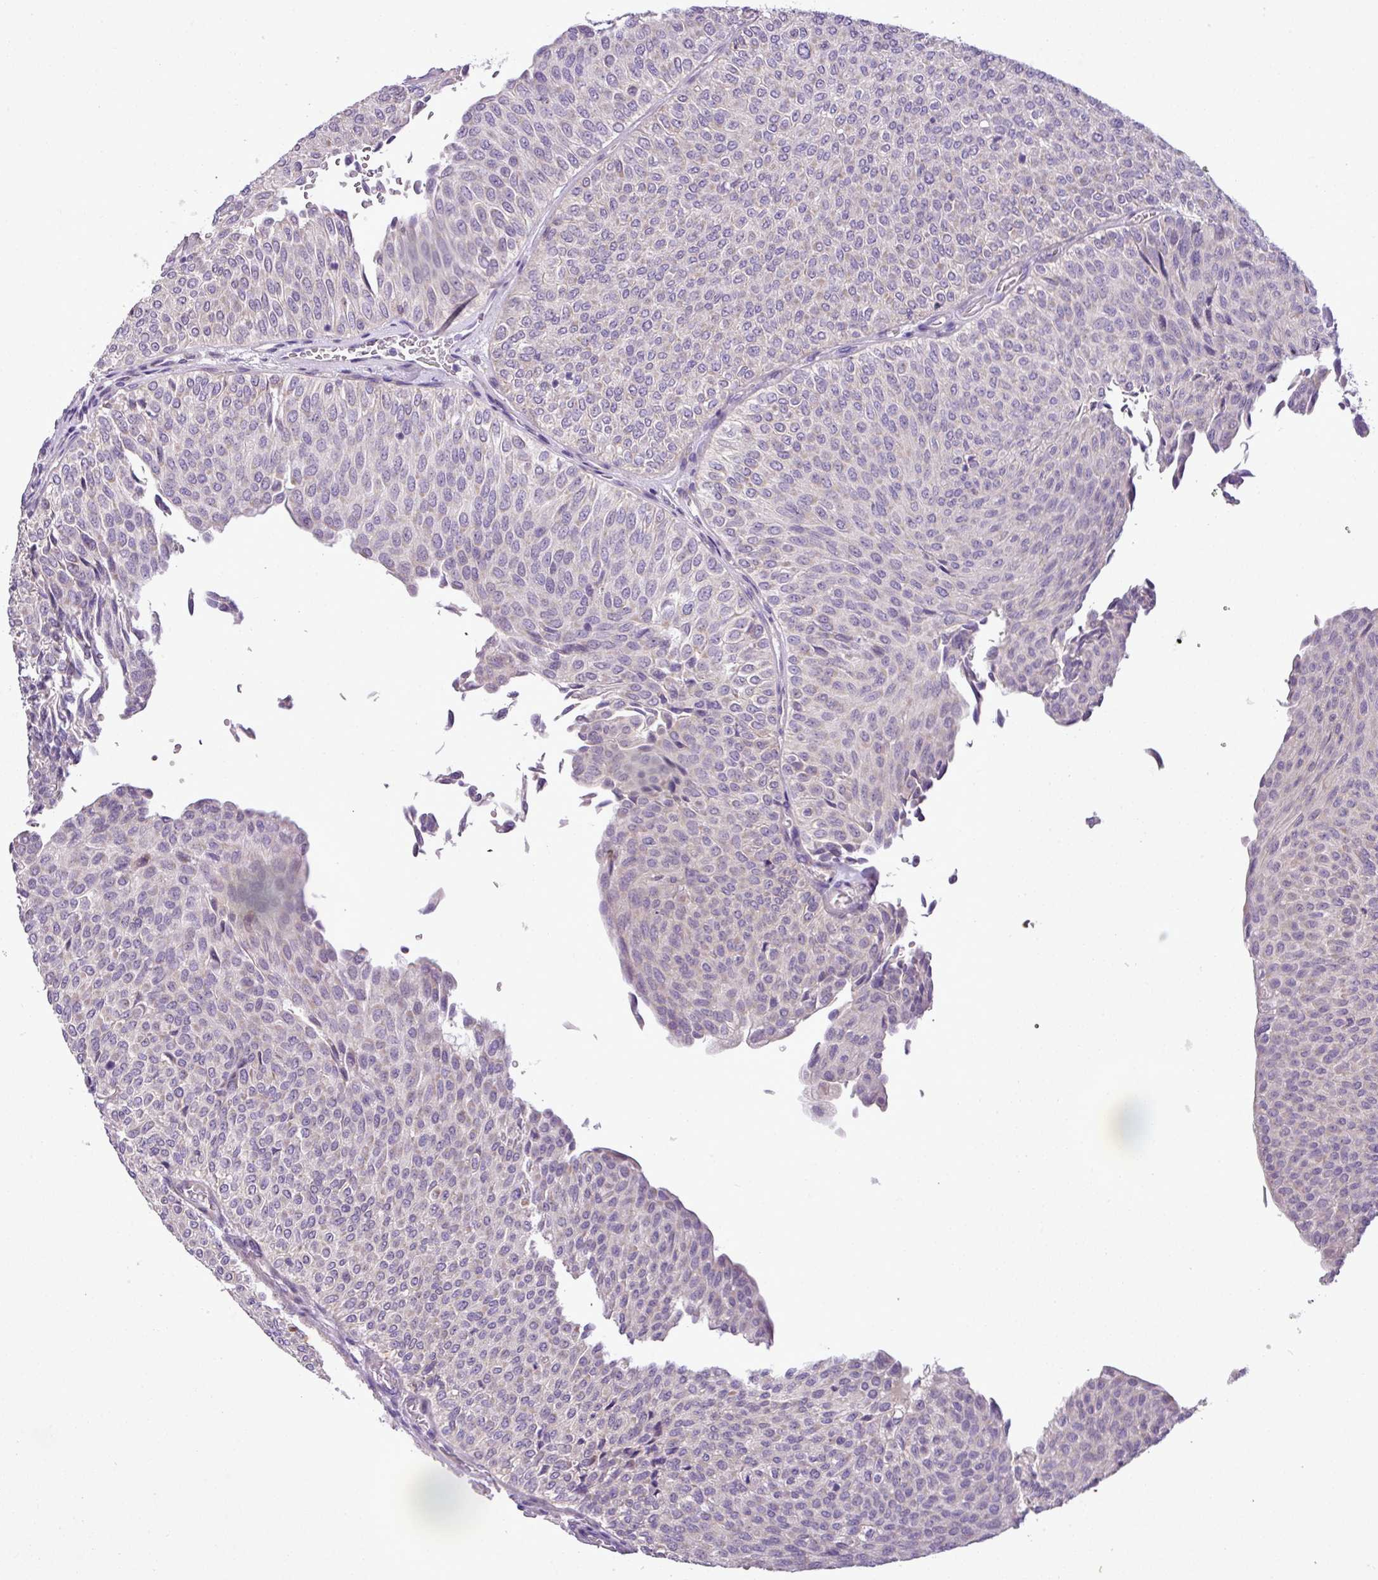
{"staining": {"intensity": "negative", "quantity": "none", "location": "none"}, "tissue": "urothelial cancer", "cell_type": "Tumor cells", "image_type": "cancer", "snomed": [{"axis": "morphology", "description": "Urothelial carcinoma, Low grade"}, {"axis": "topography", "description": "Urinary bladder"}], "caption": "High power microscopy photomicrograph of an immunohistochemistry (IHC) micrograph of urothelial carcinoma (low-grade), revealing no significant expression in tumor cells. (Immunohistochemistry, brightfield microscopy, high magnification).", "gene": "MOCS3", "patient": {"sex": "male", "age": 78}}